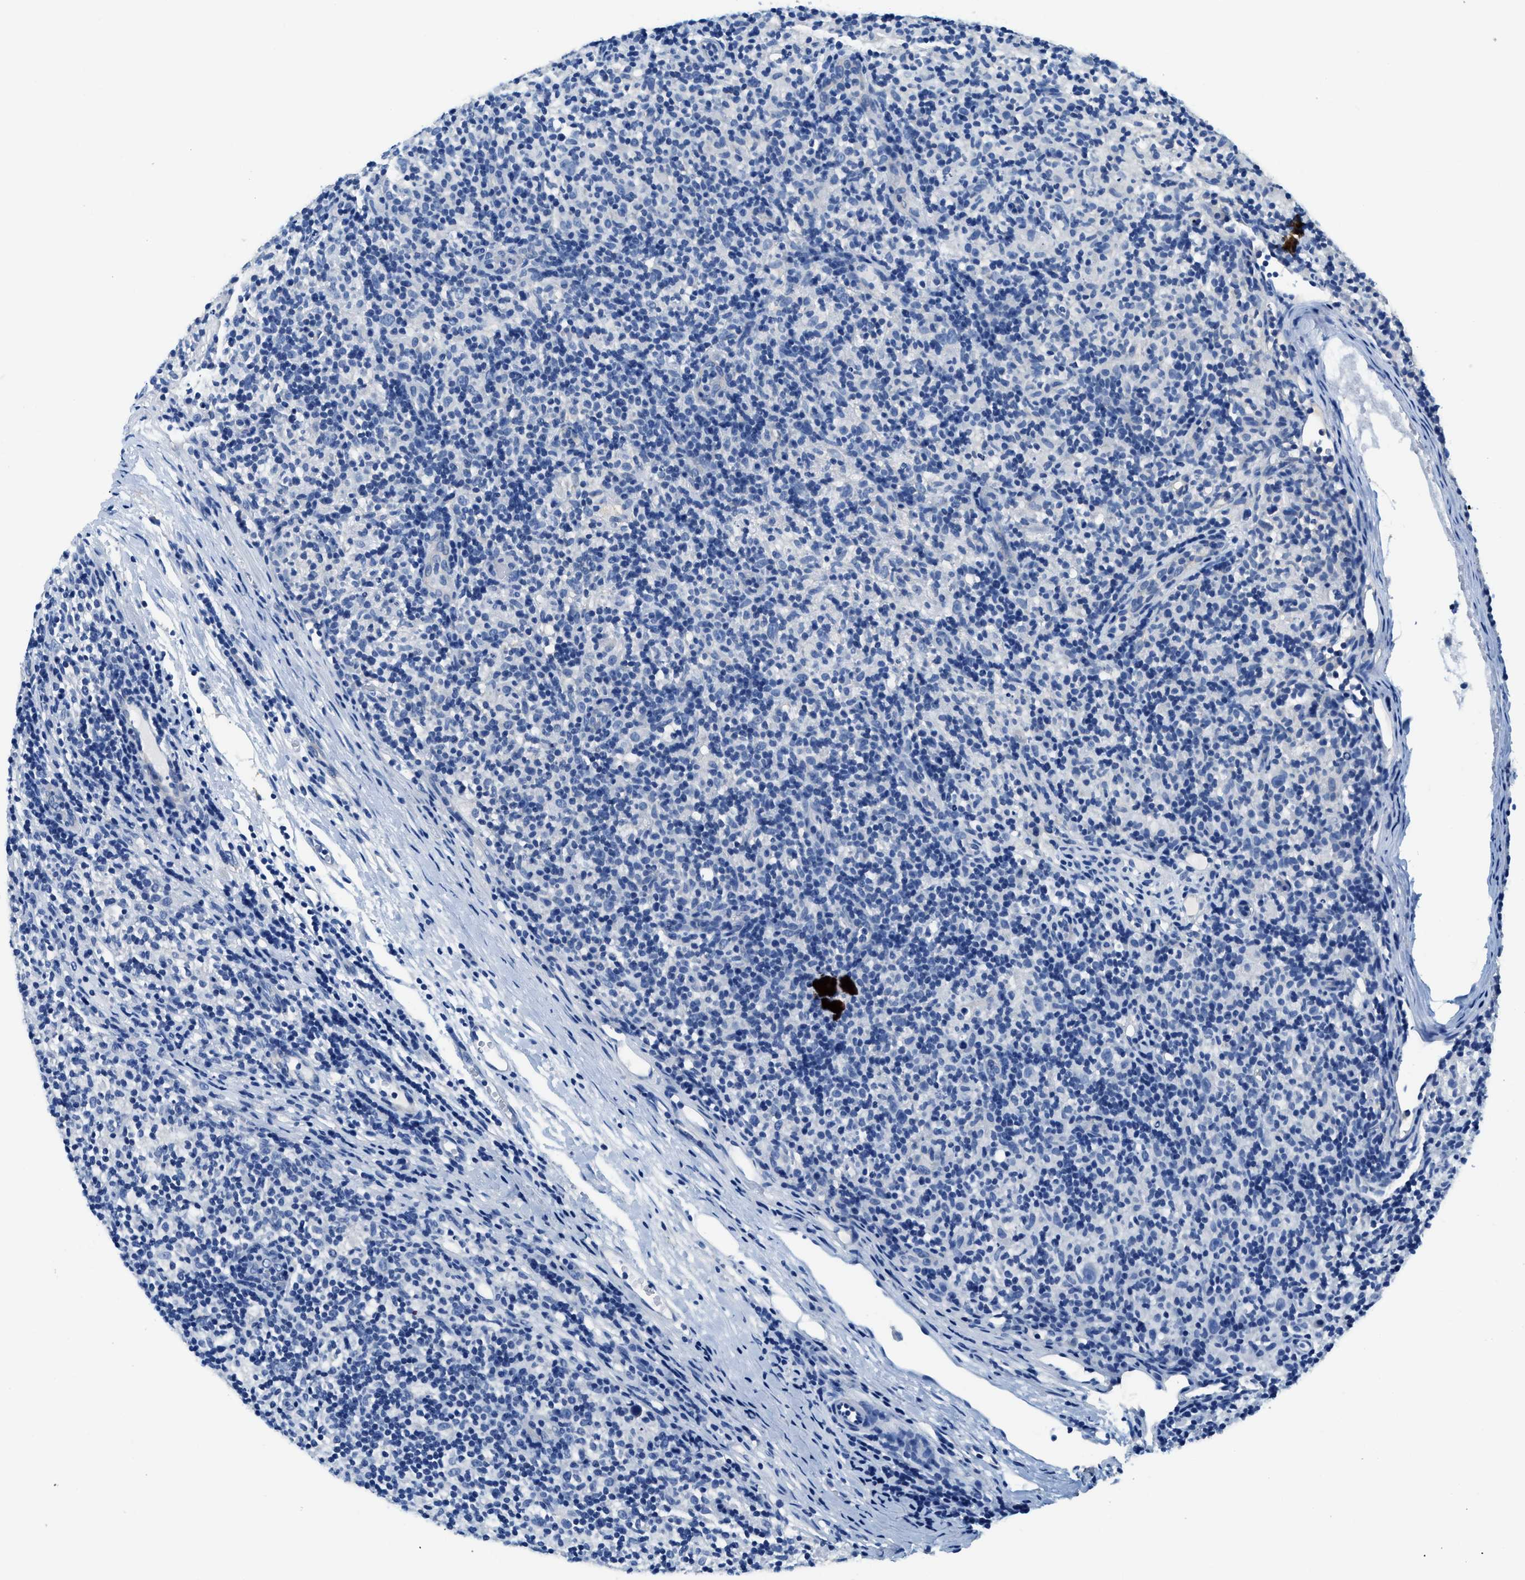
{"staining": {"intensity": "negative", "quantity": "none", "location": "none"}, "tissue": "lymphoma", "cell_type": "Tumor cells", "image_type": "cancer", "snomed": [{"axis": "morphology", "description": "Hodgkin's disease, NOS"}, {"axis": "topography", "description": "Lymph node"}], "caption": "Tumor cells are negative for brown protein staining in Hodgkin's disease.", "gene": "MIB1", "patient": {"sex": "male", "age": 70}}